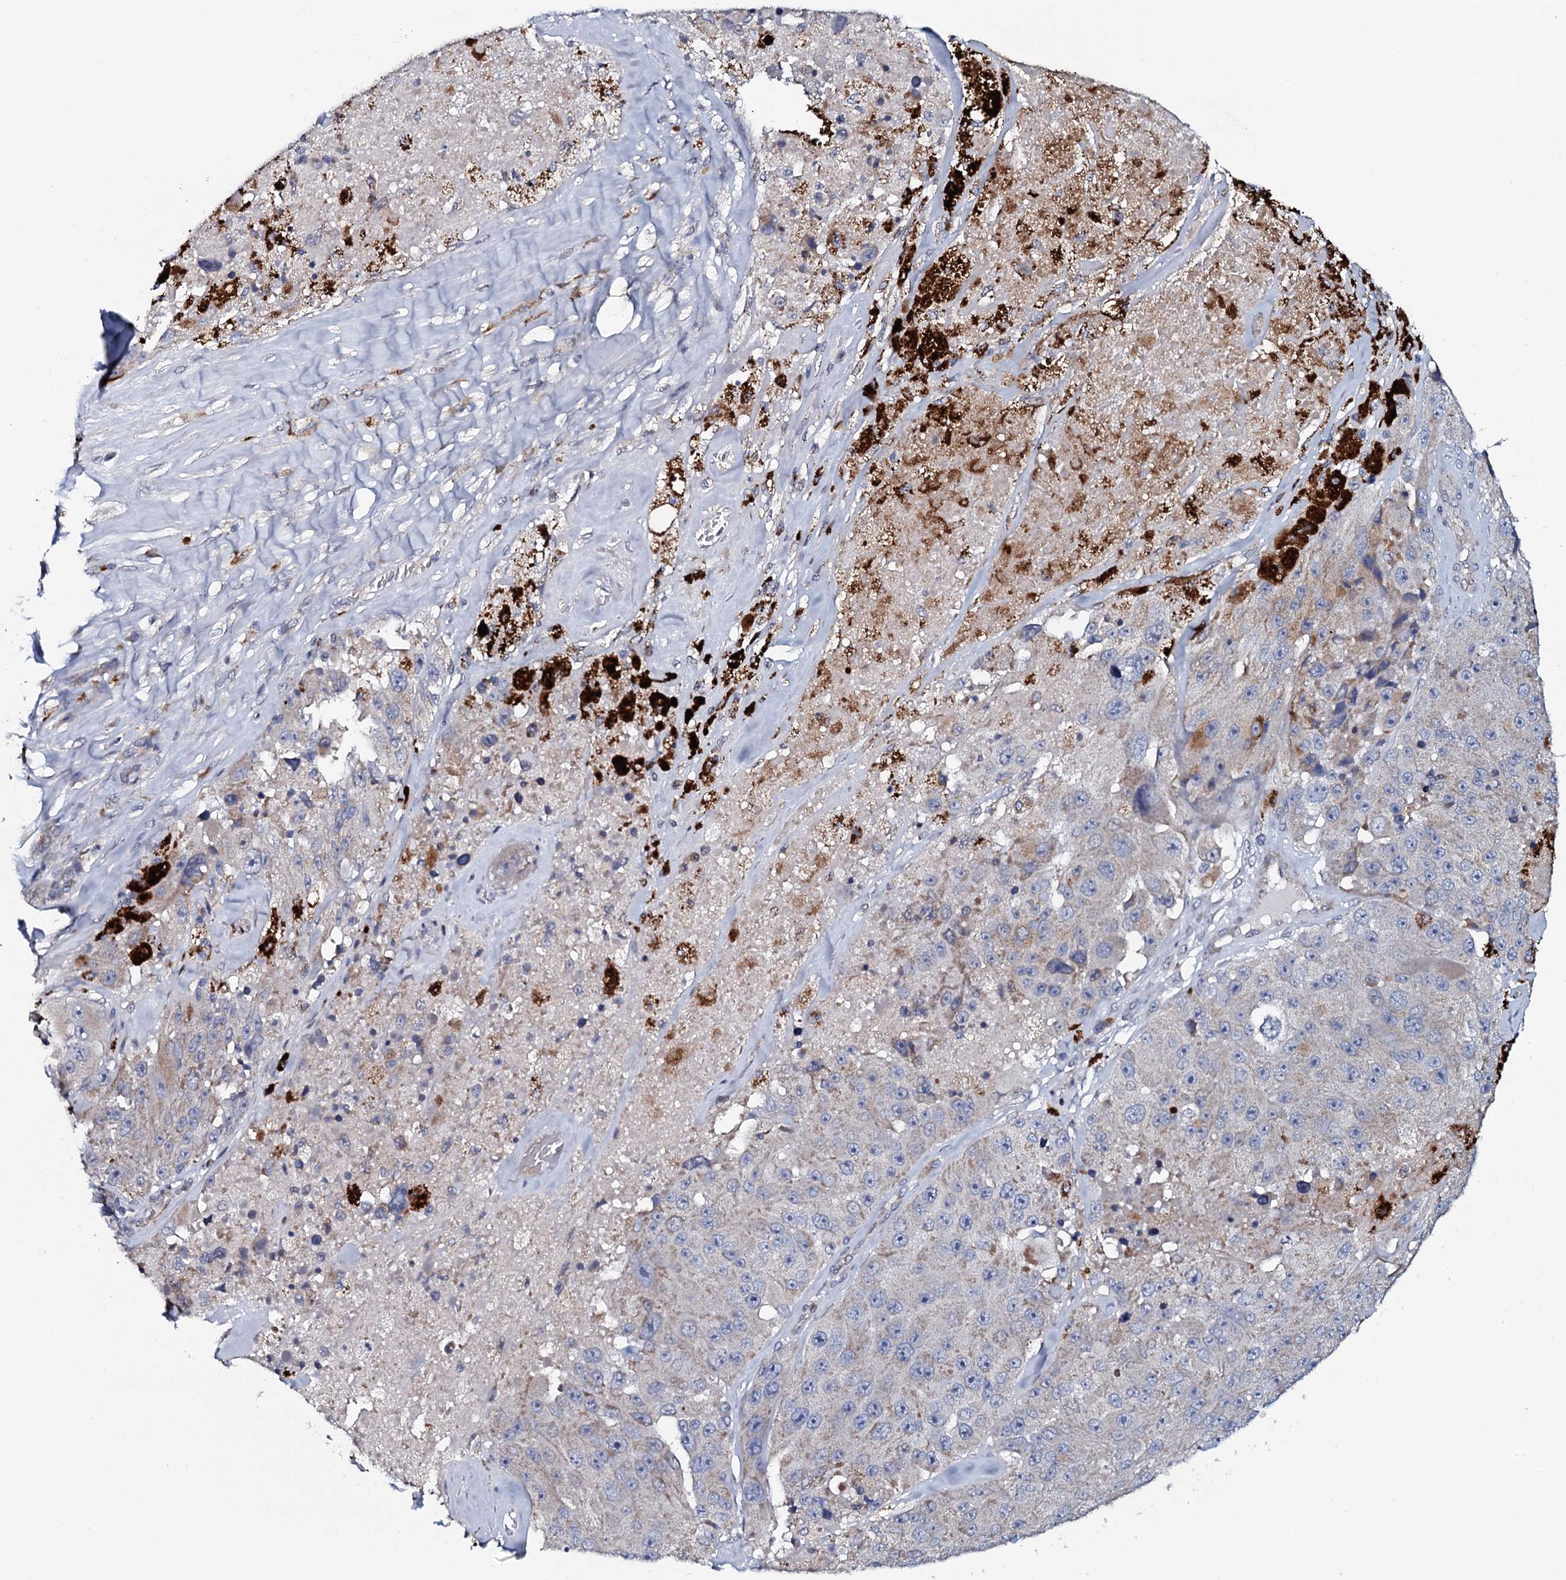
{"staining": {"intensity": "negative", "quantity": "none", "location": "none"}, "tissue": "melanoma", "cell_type": "Tumor cells", "image_type": "cancer", "snomed": [{"axis": "morphology", "description": "Malignant melanoma, Metastatic site"}, {"axis": "topography", "description": "Lymph node"}], "caption": "Immunohistochemistry photomicrograph of neoplastic tissue: human melanoma stained with DAB exhibits no significant protein positivity in tumor cells.", "gene": "KCTD4", "patient": {"sex": "male", "age": 62}}